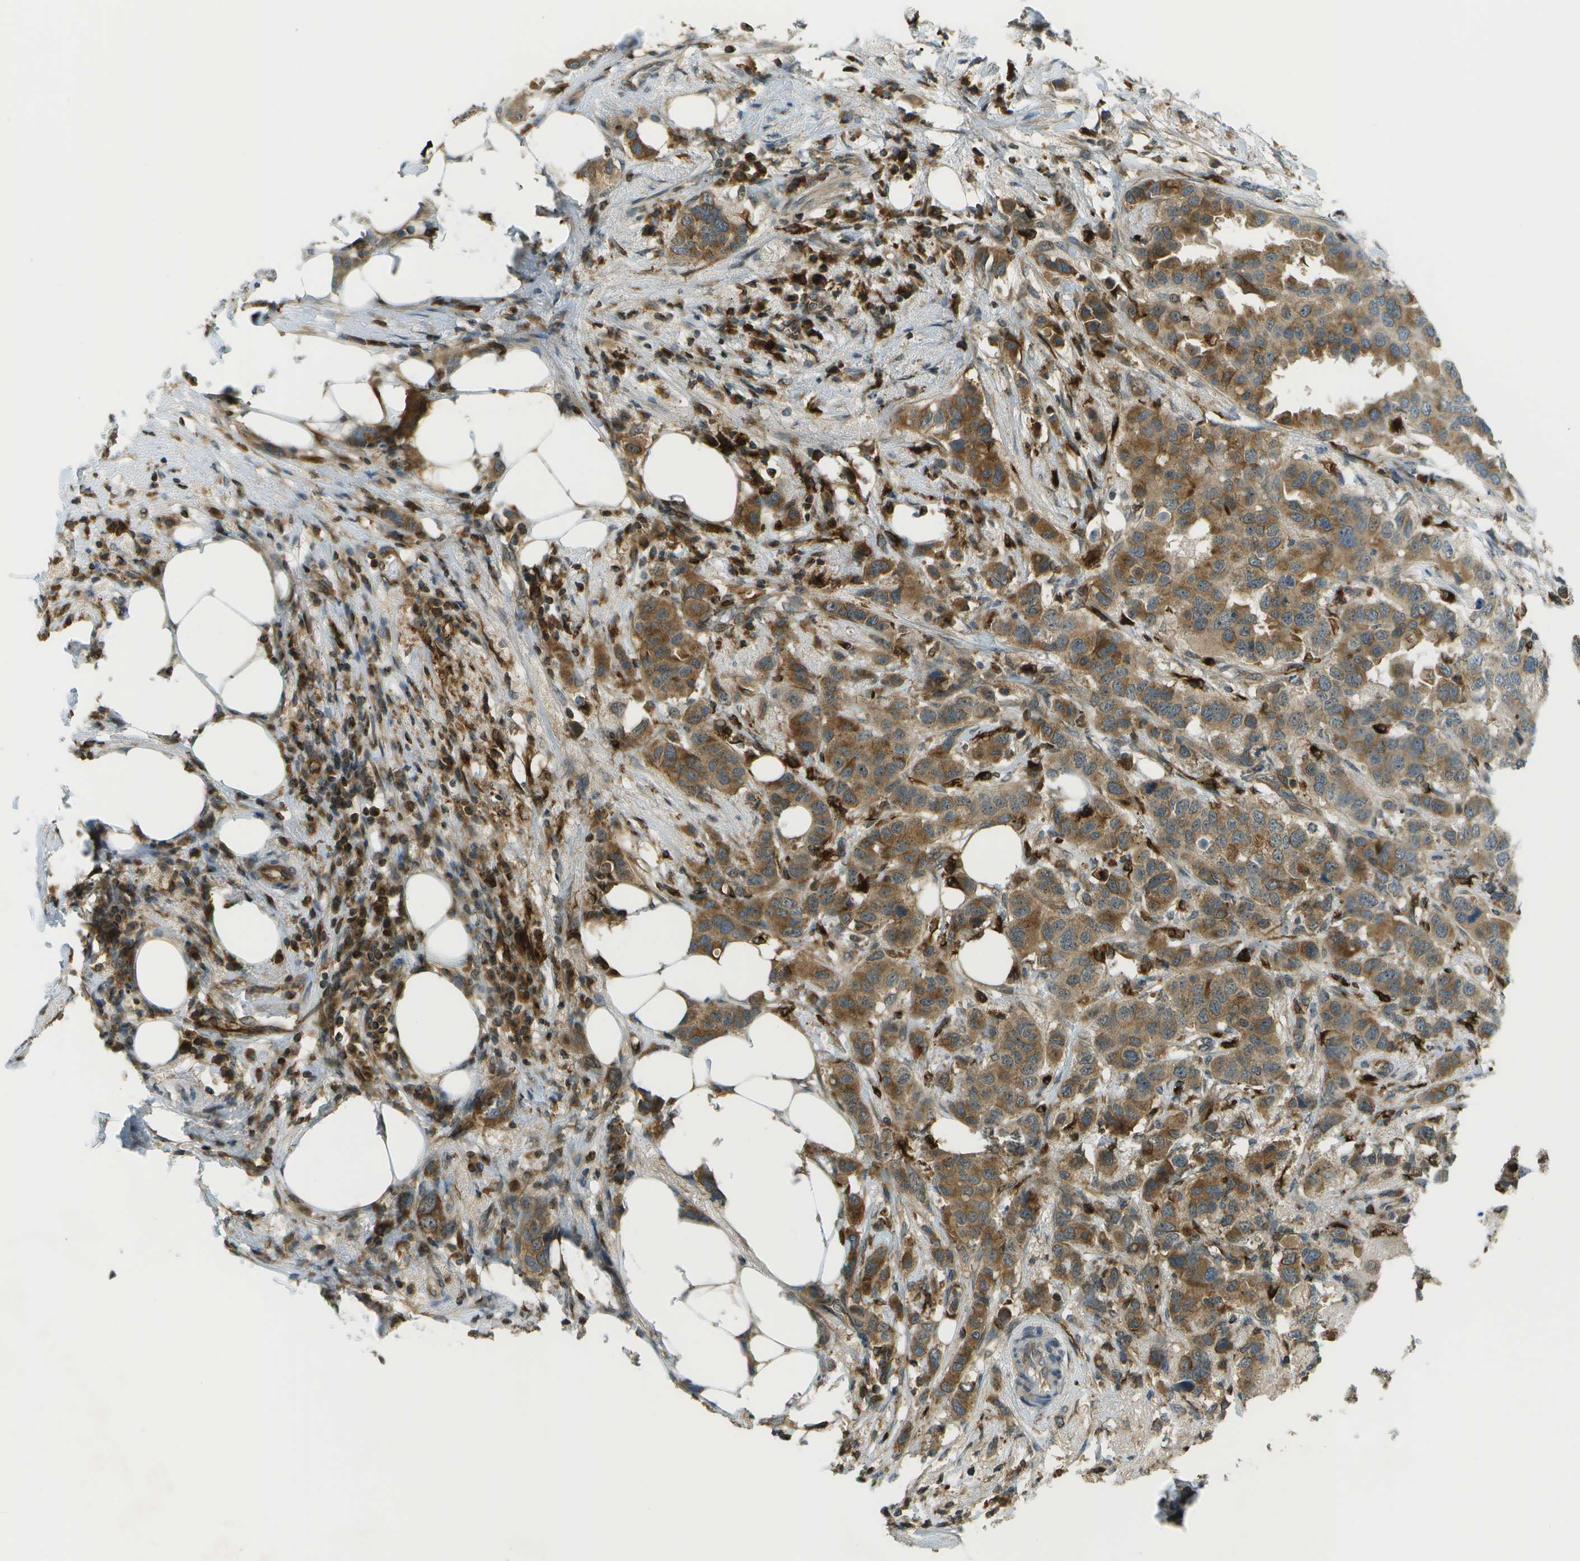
{"staining": {"intensity": "moderate", "quantity": ">75%", "location": "cytoplasmic/membranous"}, "tissue": "breast cancer", "cell_type": "Tumor cells", "image_type": "cancer", "snomed": [{"axis": "morphology", "description": "Duct carcinoma"}, {"axis": "topography", "description": "Breast"}], "caption": "Breast infiltrating ductal carcinoma stained with DAB (3,3'-diaminobenzidine) IHC exhibits medium levels of moderate cytoplasmic/membranous positivity in approximately >75% of tumor cells.", "gene": "TMTC1", "patient": {"sex": "female", "age": 50}}